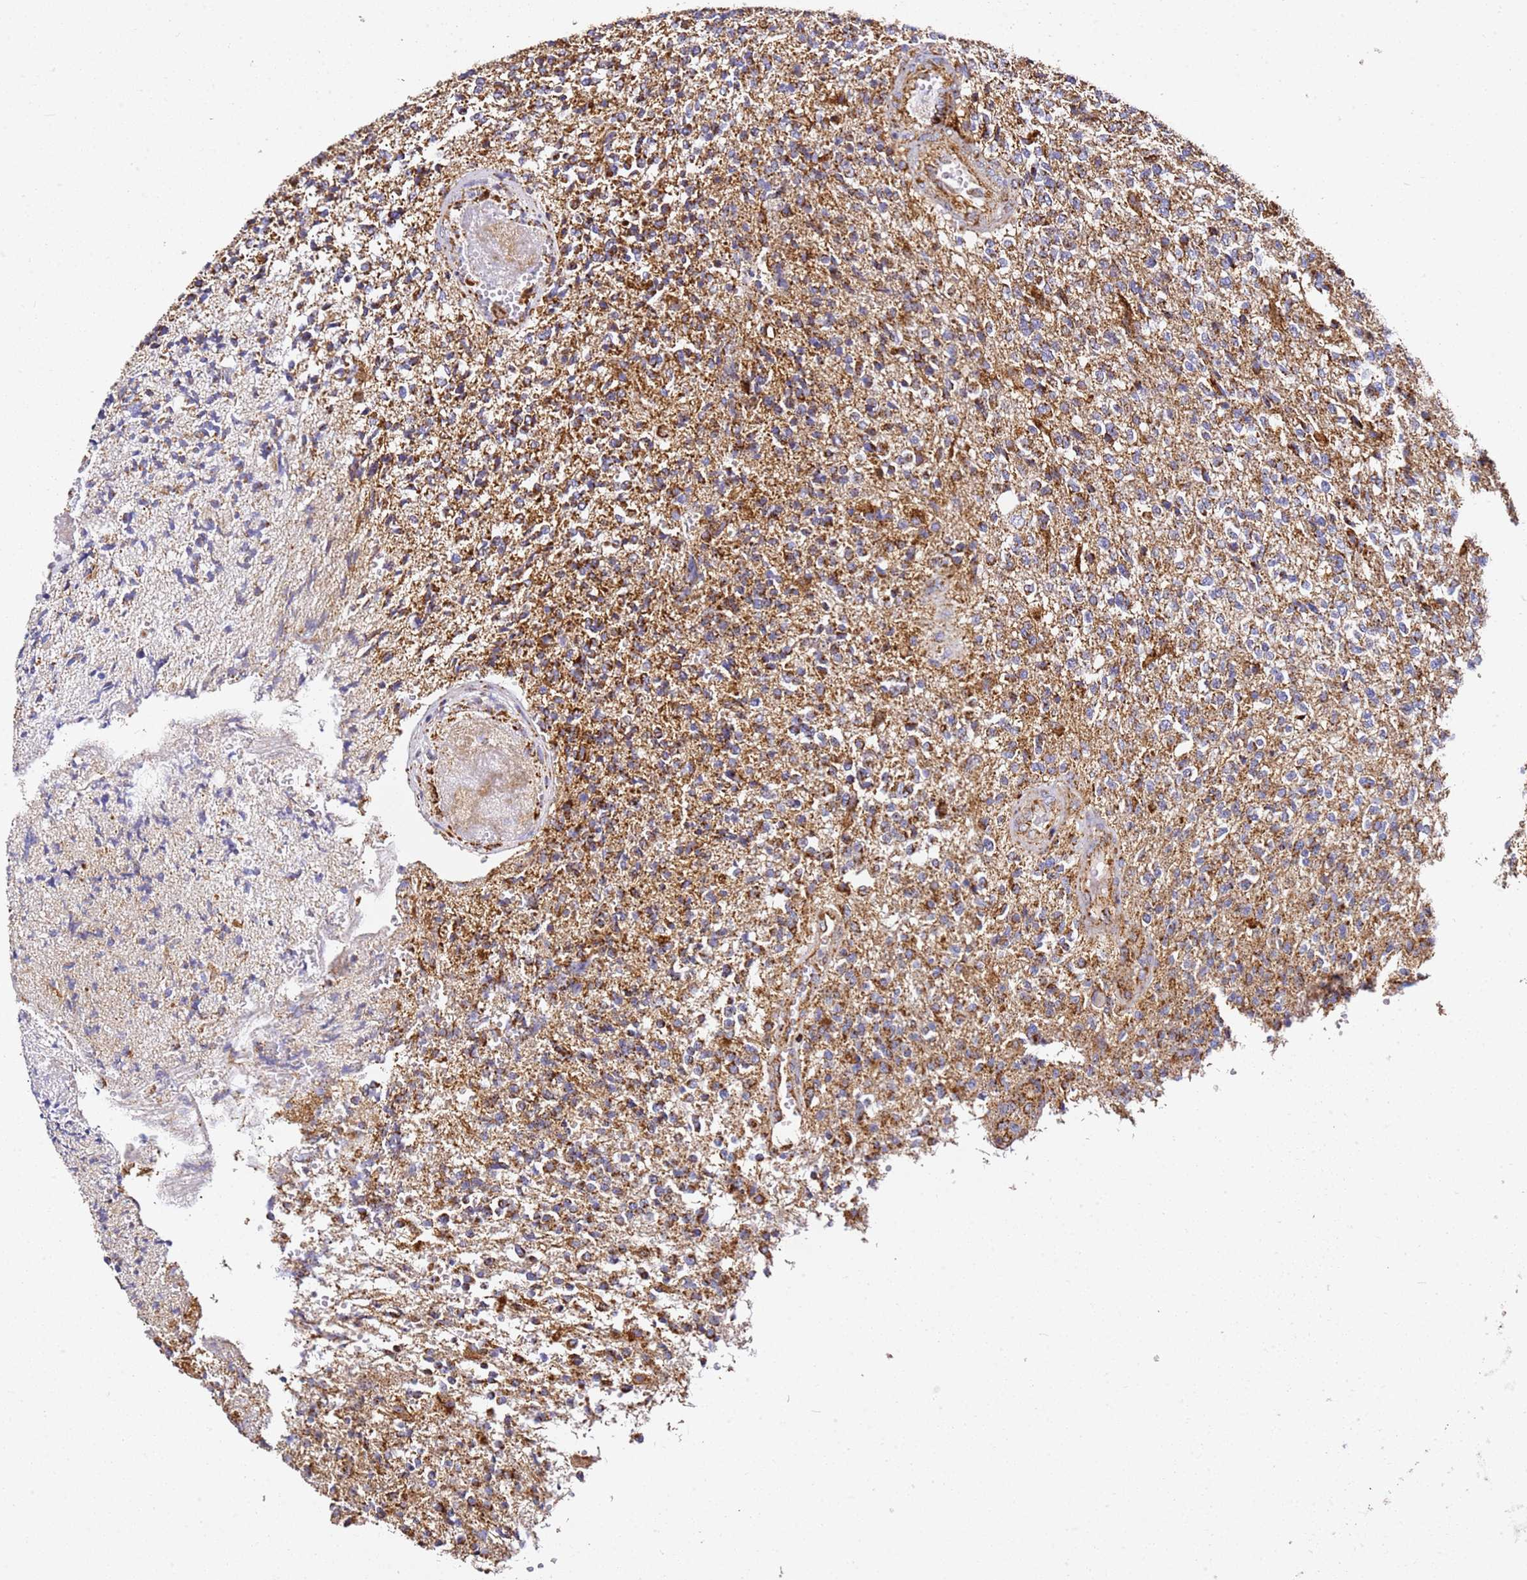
{"staining": {"intensity": "moderate", "quantity": ">75%", "location": "cytoplasmic/membranous"}, "tissue": "glioma", "cell_type": "Tumor cells", "image_type": "cancer", "snomed": [{"axis": "morphology", "description": "Glioma, malignant, High grade"}, {"axis": "topography", "description": "Brain"}], "caption": "Brown immunohistochemical staining in high-grade glioma (malignant) exhibits moderate cytoplasmic/membranous expression in about >75% of tumor cells. (Stains: DAB (3,3'-diaminobenzidine) in brown, nuclei in blue, Microscopy: brightfield microscopy at high magnification).", "gene": "NDUFA3", "patient": {"sex": "male", "age": 56}}